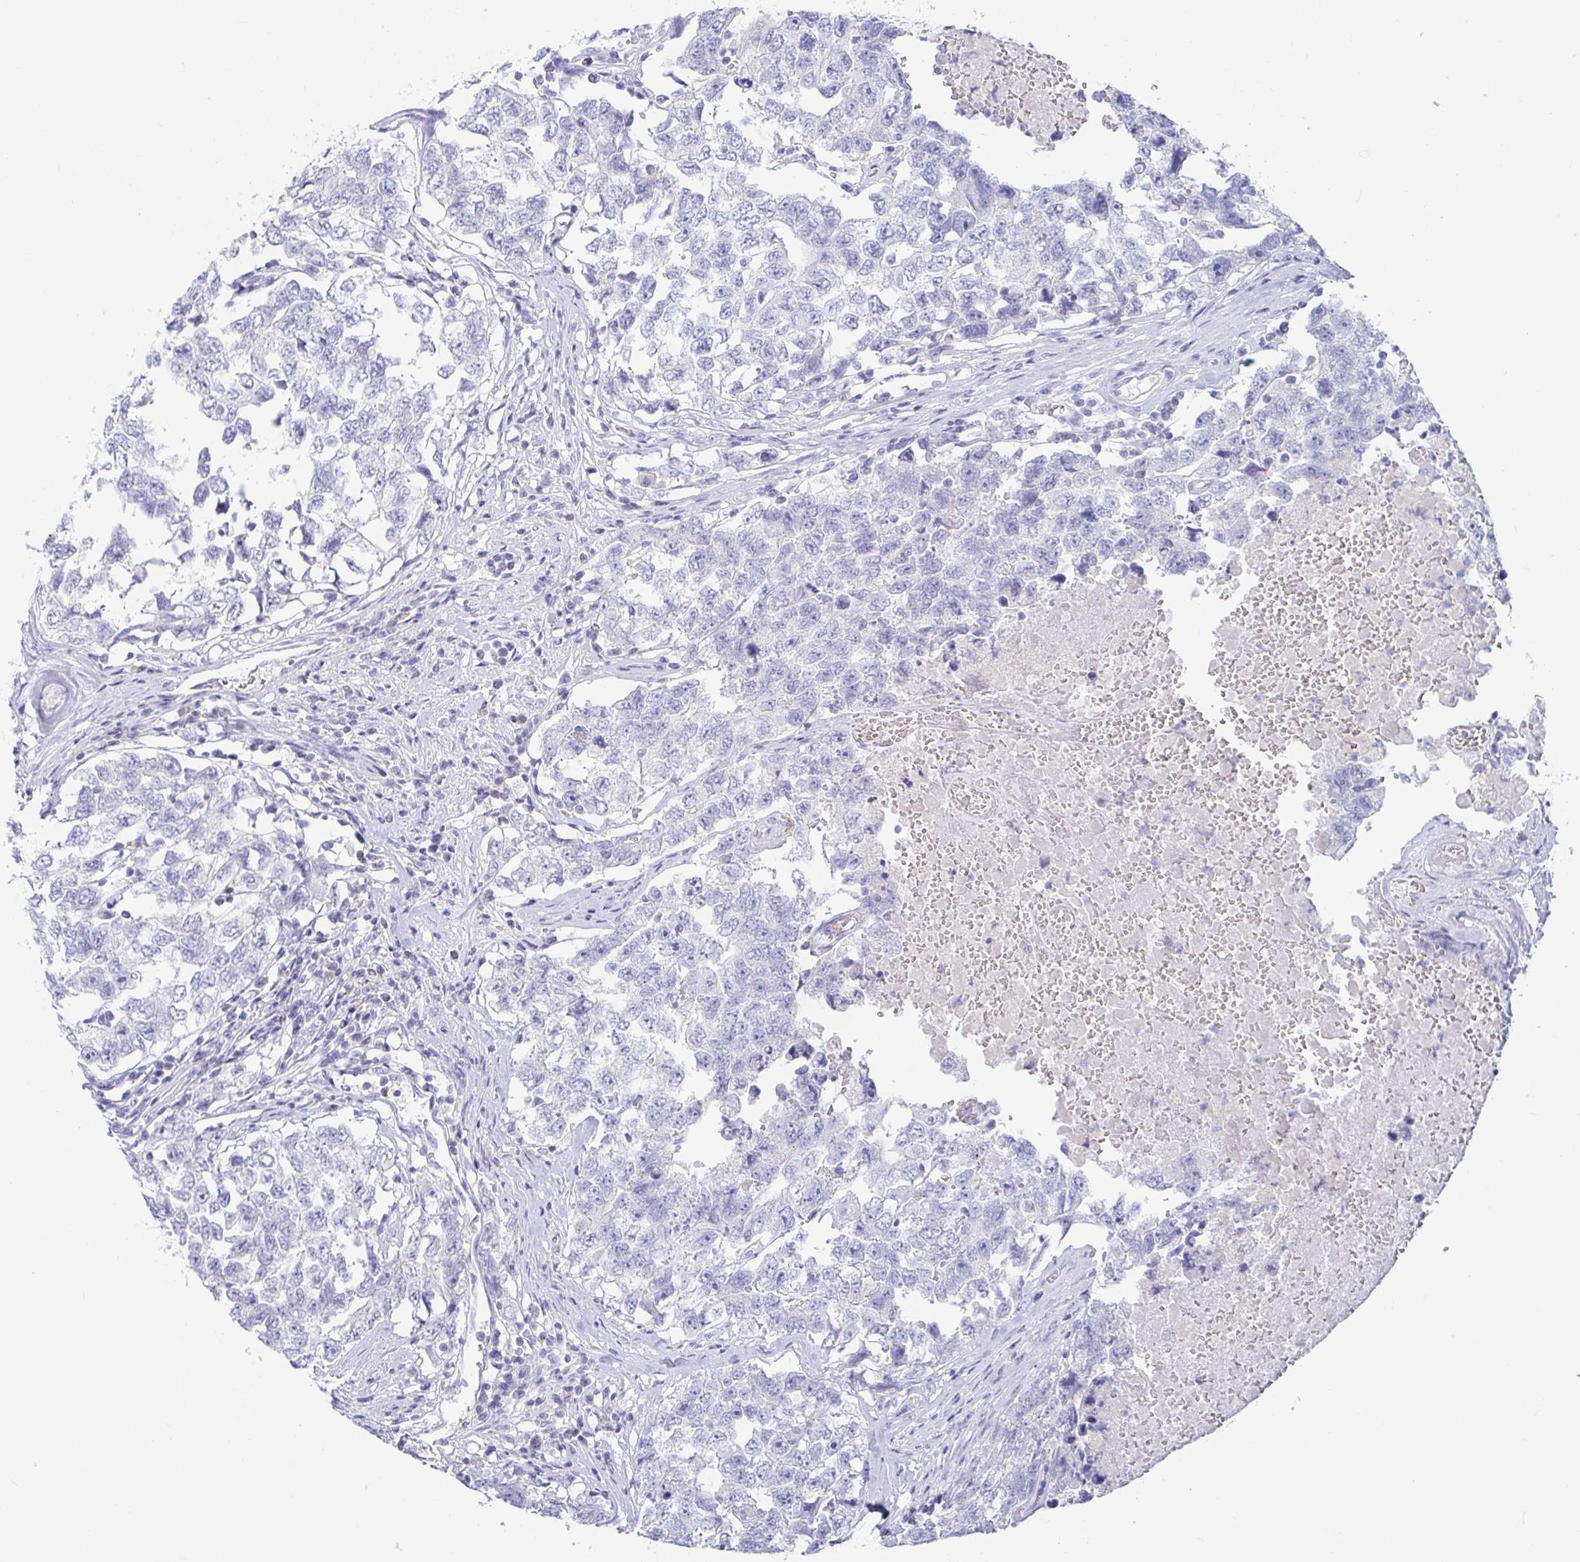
{"staining": {"intensity": "negative", "quantity": "none", "location": "none"}, "tissue": "testis cancer", "cell_type": "Tumor cells", "image_type": "cancer", "snomed": [{"axis": "morphology", "description": "Carcinoma, Embryonal, NOS"}, {"axis": "topography", "description": "Testis"}], "caption": "A histopathology image of embryonal carcinoma (testis) stained for a protein reveals no brown staining in tumor cells.", "gene": "PLA2G1B", "patient": {"sex": "male", "age": 22}}